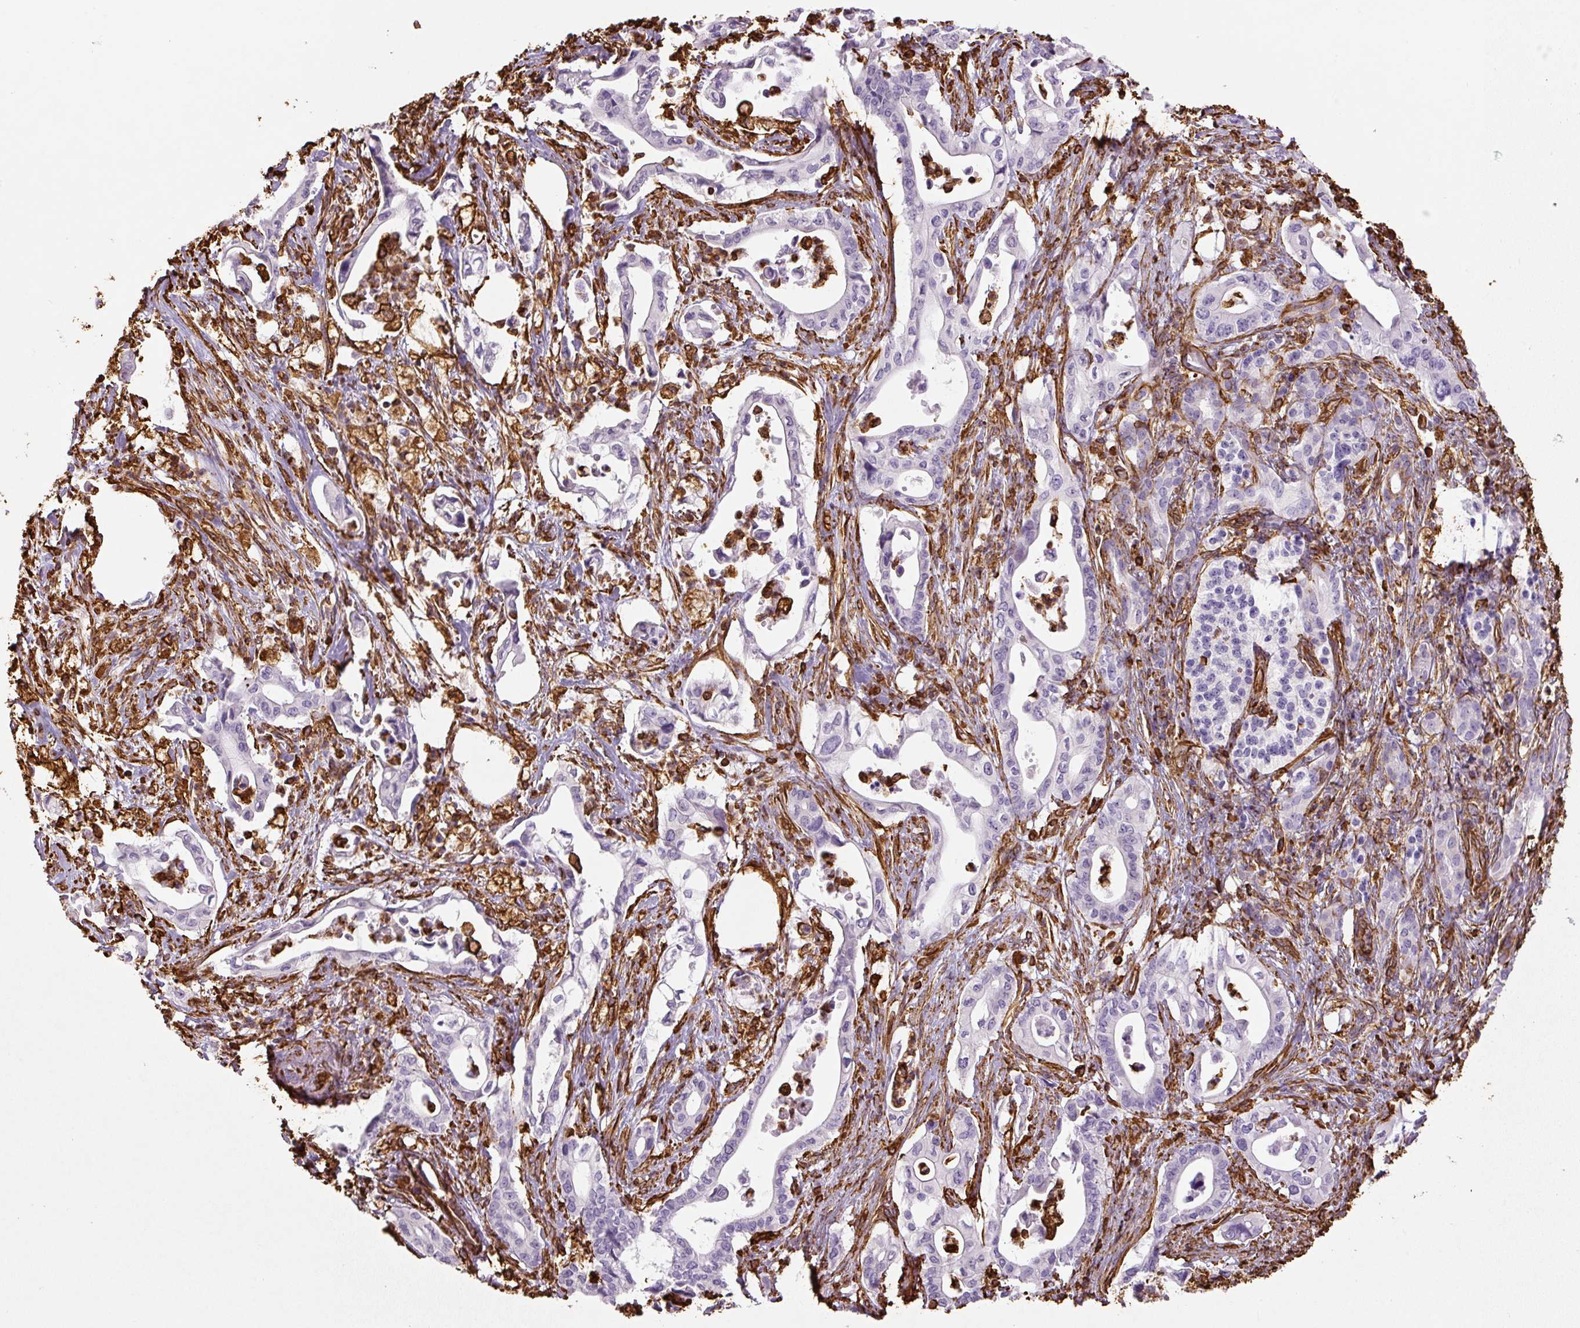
{"staining": {"intensity": "negative", "quantity": "none", "location": "none"}, "tissue": "pancreatic cancer", "cell_type": "Tumor cells", "image_type": "cancer", "snomed": [{"axis": "morphology", "description": "Adenocarcinoma, NOS"}, {"axis": "topography", "description": "Pancreas"}], "caption": "Tumor cells are negative for protein expression in human pancreatic cancer (adenocarcinoma).", "gene": "VIM", "patient": {"sex": "female", "age": 77}}